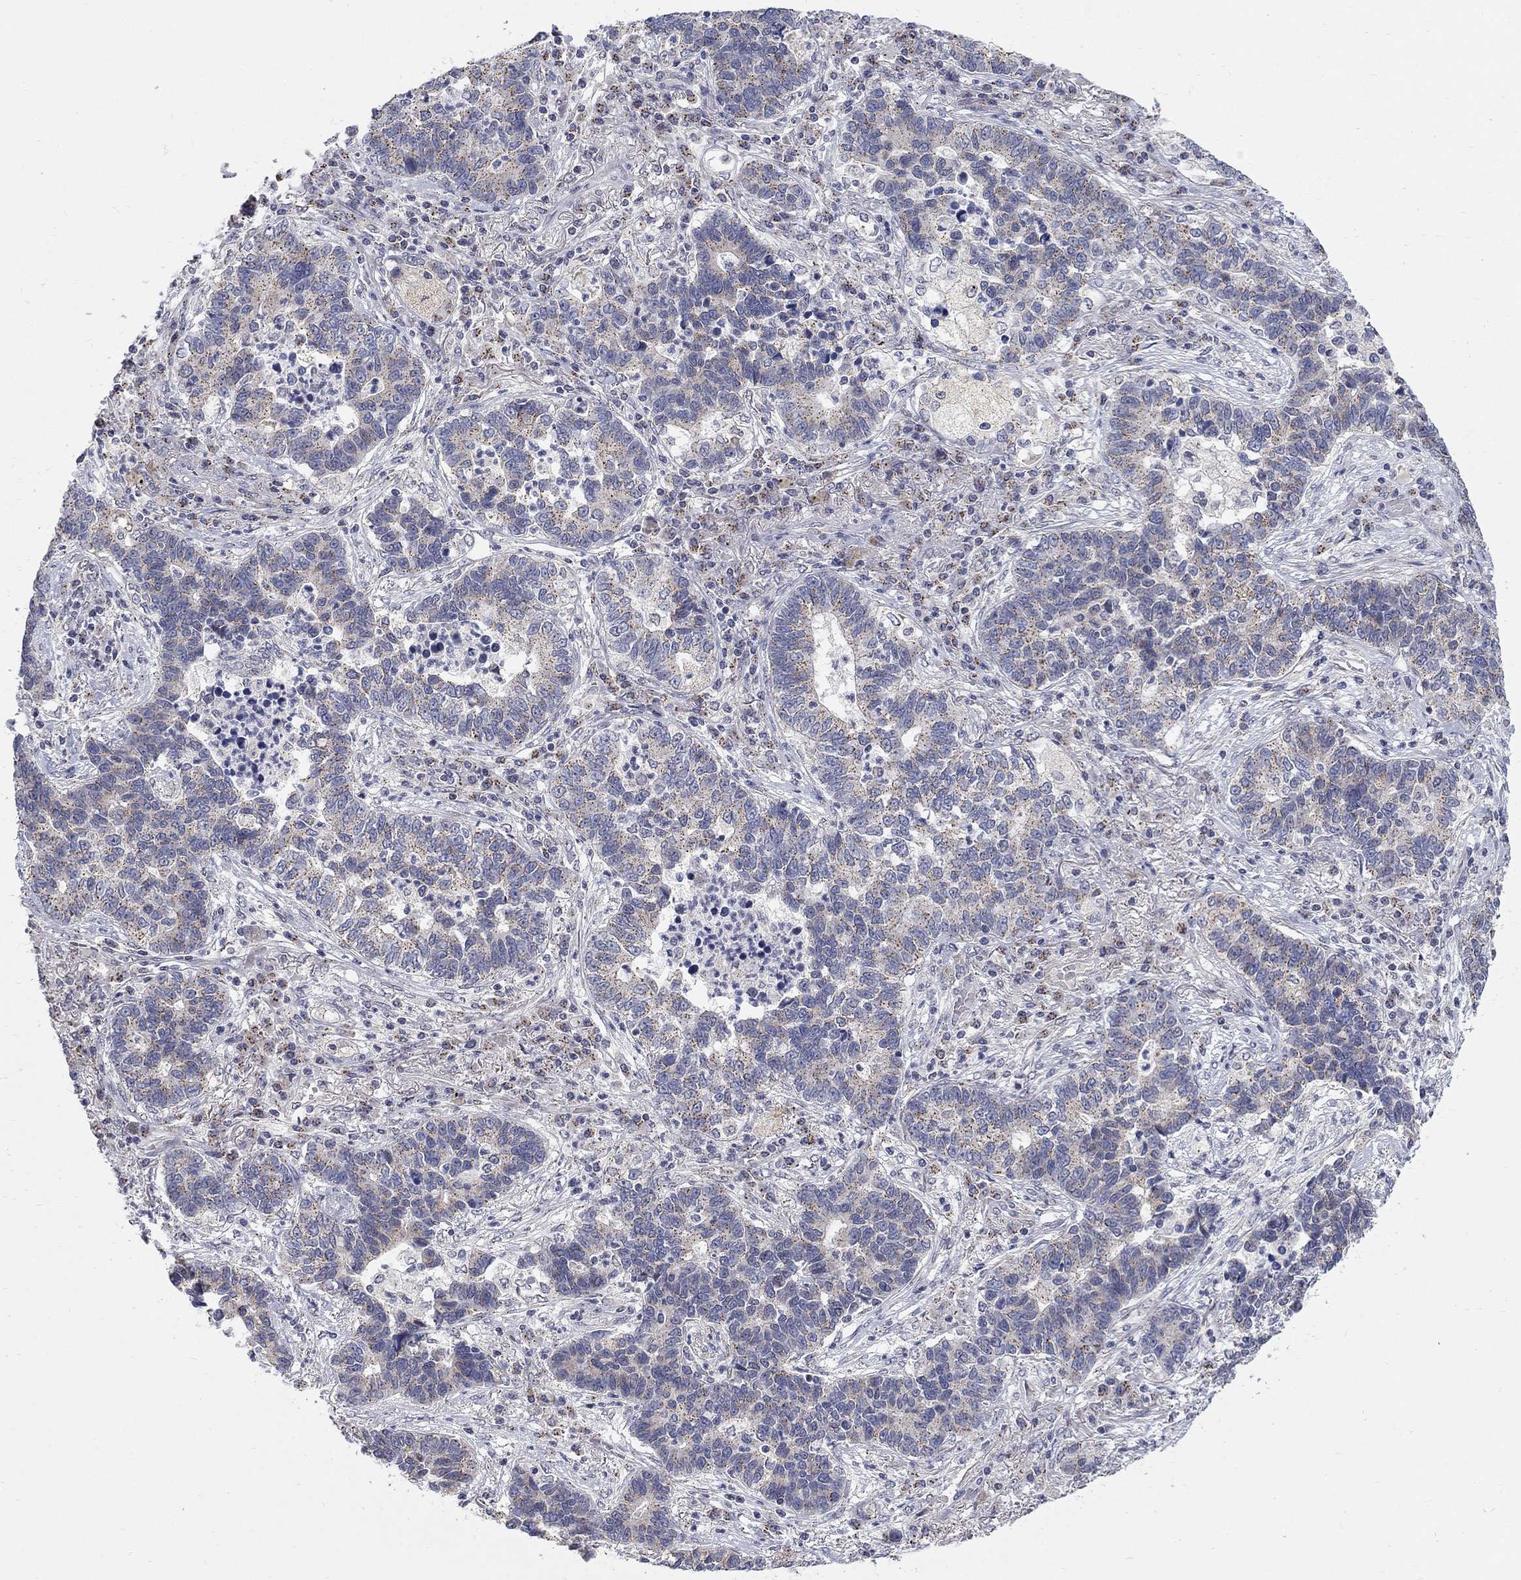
{"staining": {"intensity": "weak", "quantity": ">75%", "location": "cytoplasmic/membranous"}, "tissue": "lung cancer", "cell_type": "Tumor cells", "image_type": "cancer", "snomed": [{"axis": "morphology", "description": "Adenocarcinoma, NOS"}, {"axis": "topography", "description": "Lung"}], "caption": "Immunohistochemistry (IHC) micrograph of human adenocarcinoma (lung) stained for a protein (brown), which exhibits low levels of weak cytoplasmic/membranous positivity in about >75% of tumor cells.", "gene": "PANK3", "patient": {"sex": "female", "age": 57}}